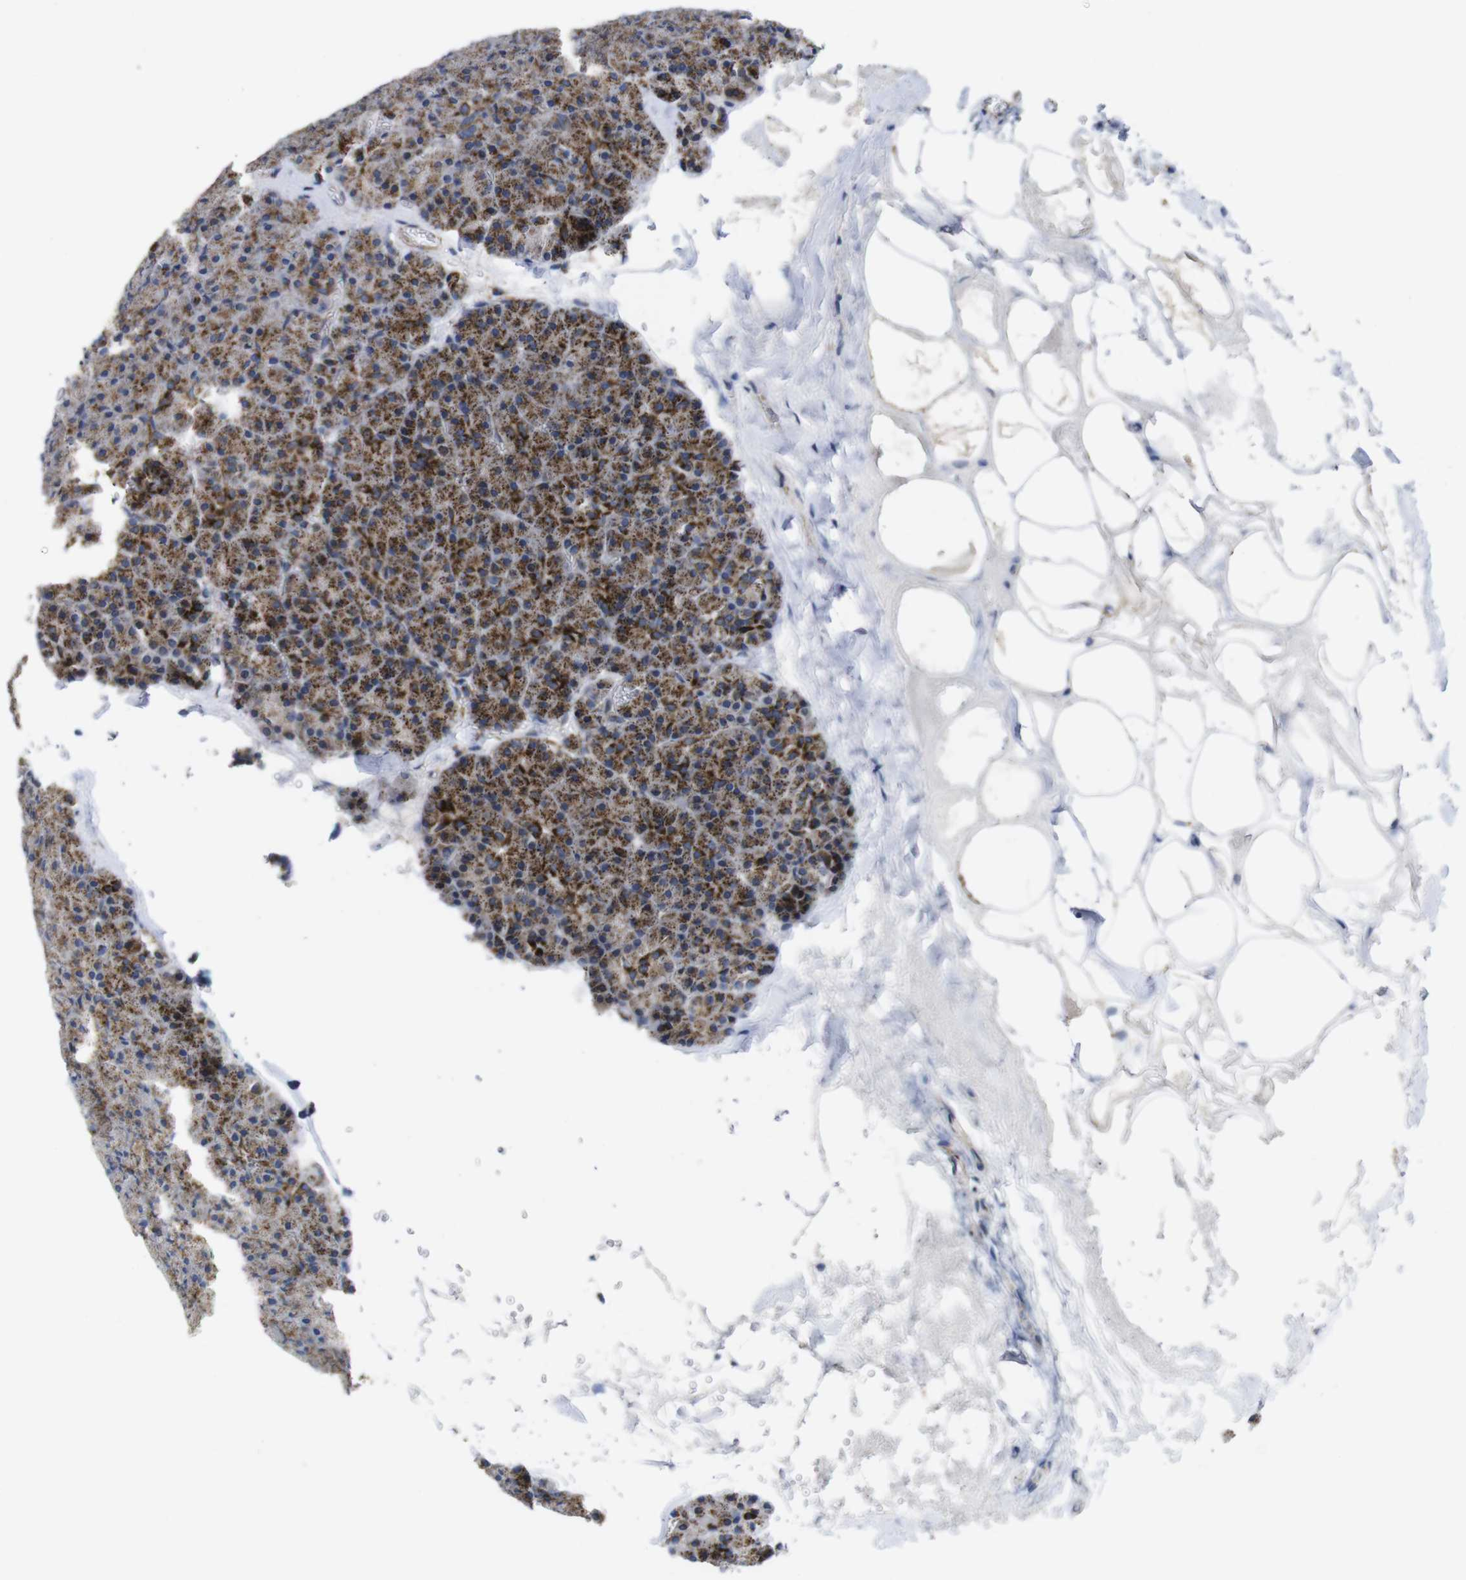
{"staining": {"intensity": "moderate", "quantity": ">75%", "location": "cytoplasmic/membranous"}, "tissue": "pancreas", "cell_type": "Exocrine glandular cells", "image_type": "normal", "snomed": [{"axis": "morphology", "description": "Normal tissue, NOS"}, {"axis": "topography", "description": "Pancreas"}], "caption": "About >75% of exocrine glandular cells in normal pancreas demonstrate moderate cytoplasmic/membranous protein expression as visualized by brown immunohistochemical staining.", "gene": "TMEM192", "patient": {"sex": "female", "age": 35}}